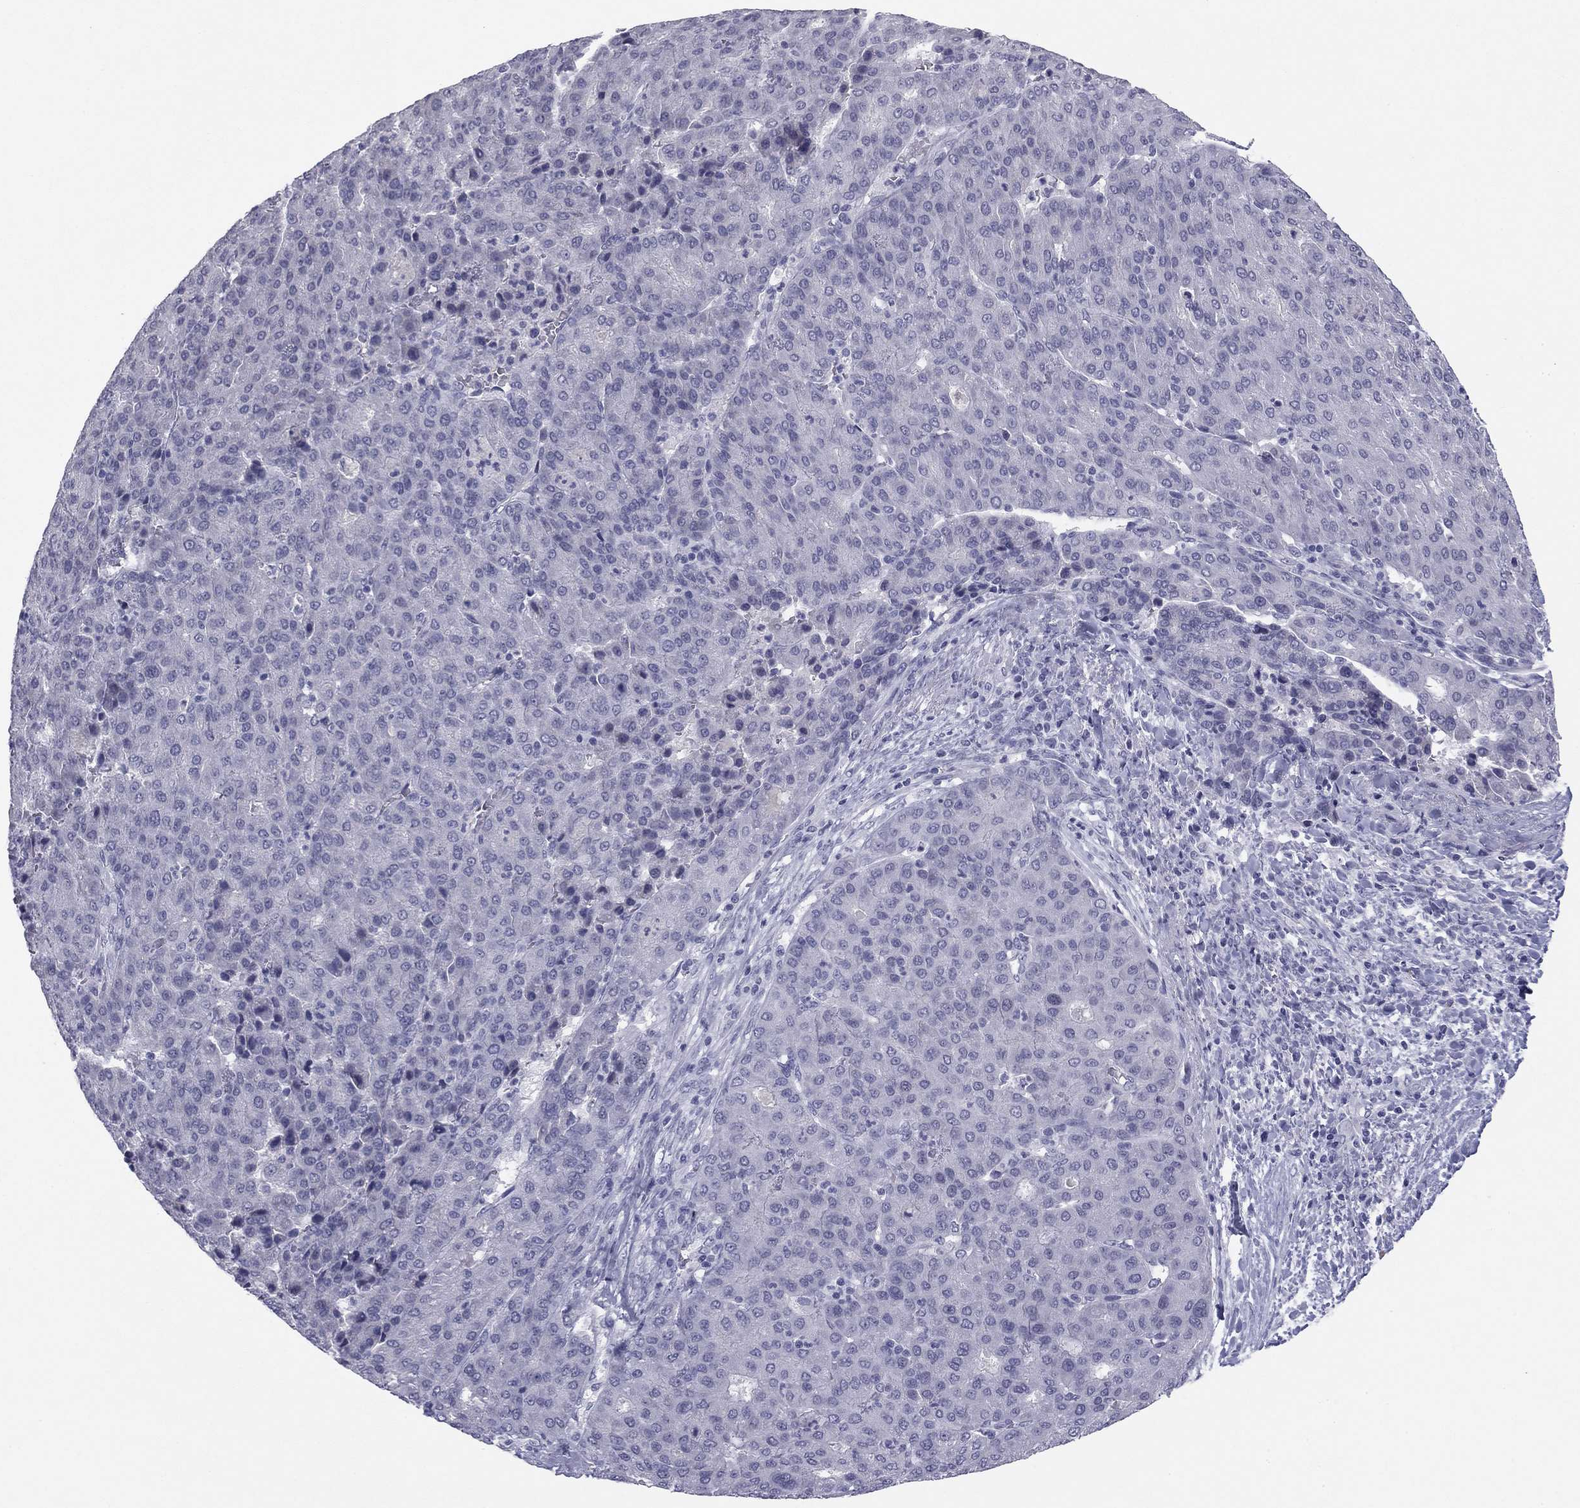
{"staining": {"intensity": "negative", "quantity": "none", "location": "none"}, "tissue": "liver cancer", "cell_type": "Tumor cells", "image_type": "cancer", "snomed": [{"axis": "morphology", "description": "Carcinoma, Hepatocellular, NOS"}, {"axis": "topography", "description": "Liver"}], "caption": "This is a histopathology image of immunohistochemistry staining of liver hepatocellular carcinoma, which shows no positivity in tumor cells.", "gene": "TFAP2B", "patient": {"sex": "male", "age": 65}}